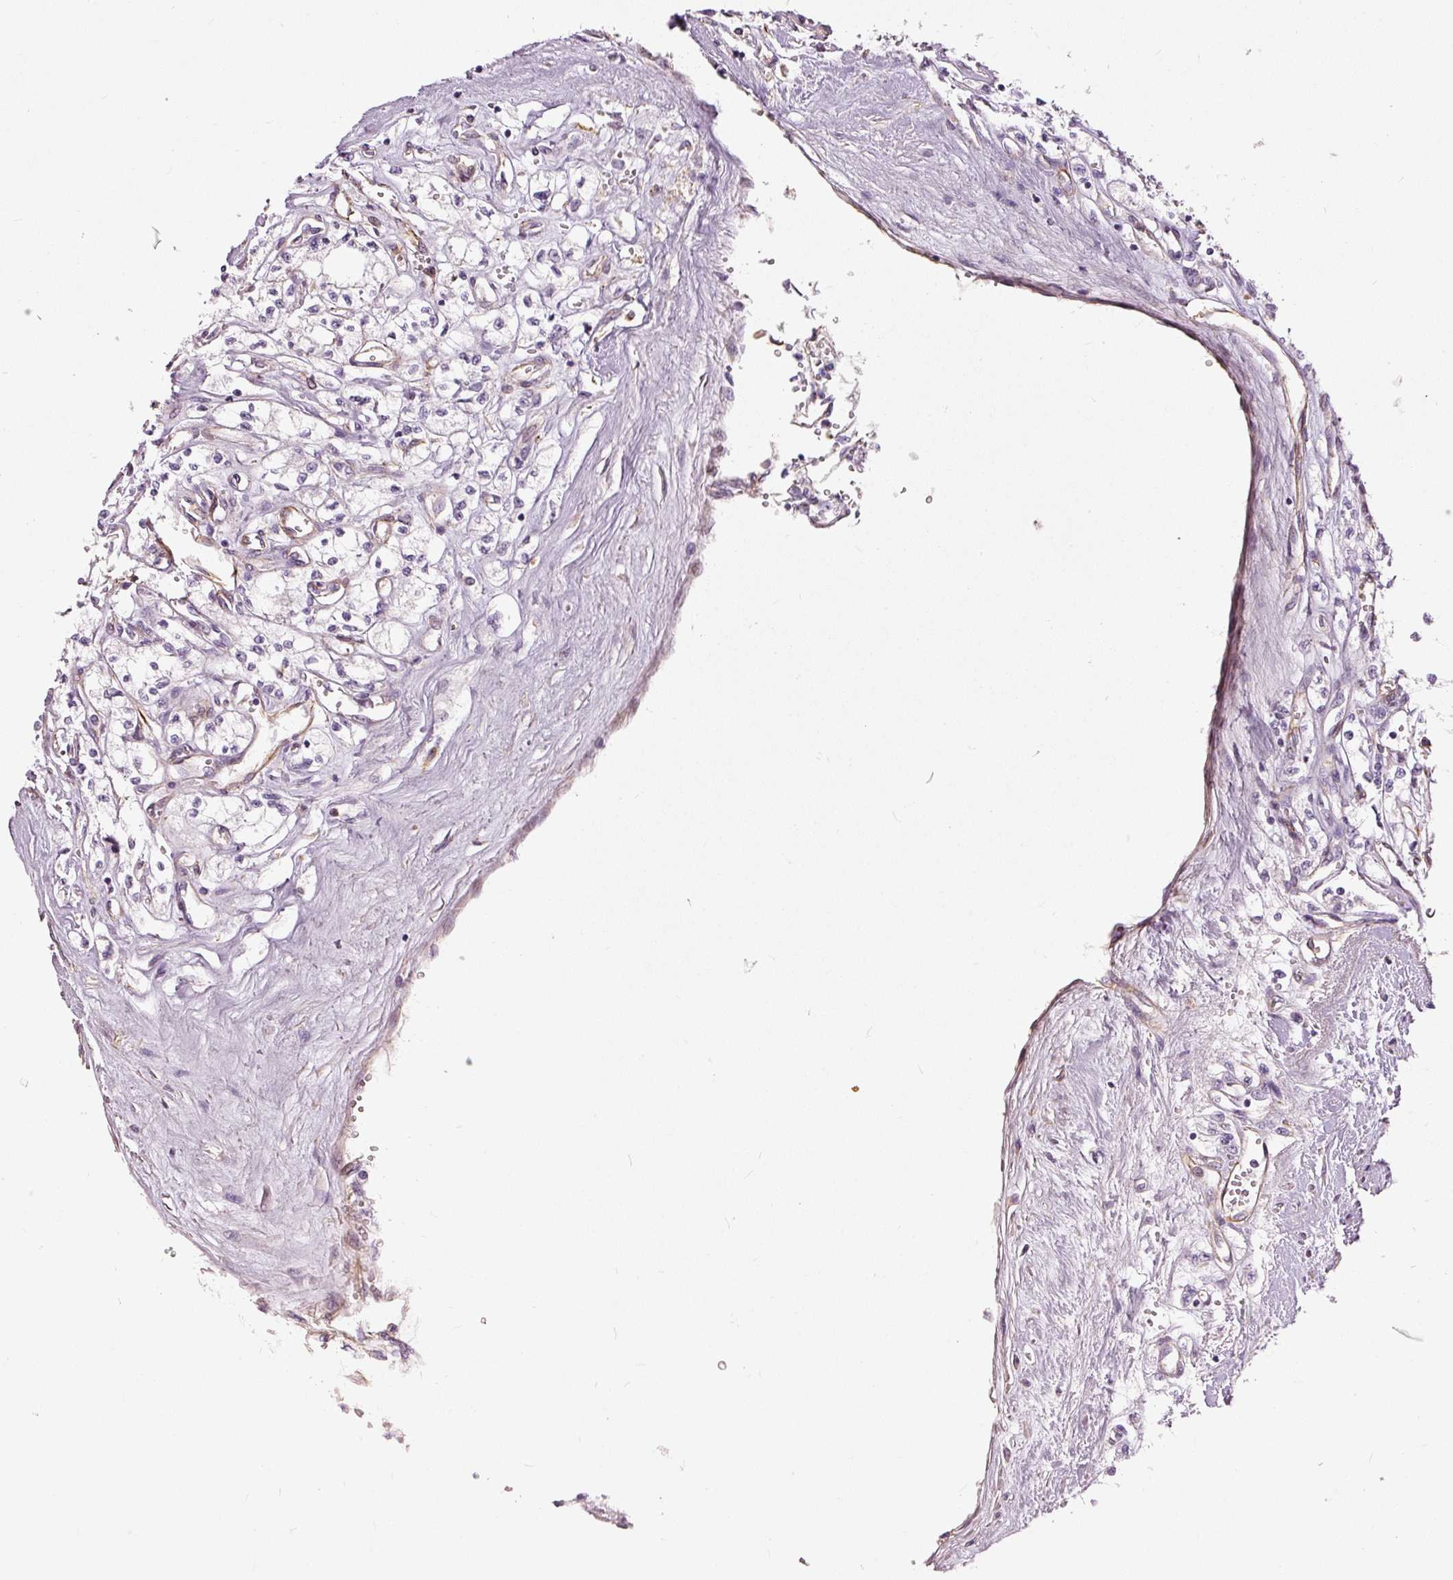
{"staining": {"intensity": "negative", "quantity": "none", "location": "none"}, "tissue": "renal cancer", "cell_type": "Tumor cells", "image_type": "cancer", "snomed": [{"axis": "morphology", "description": "Adenocarcinoma, NOS"}, {"axis": "topography", "description": "Kidney"}], "caption": "An immunohistochemistry (IHC) photomicrograph of renal adenocarcinoma is shown. There is no staining in tumor cells of renal adenocarcinoma. (Stains: DAB immunohistochemistry with hematoxylin counter stain, Microscopy: brightfield microscopy at high magnification).", "gene": "OSR2", "patient": {"sex": "male", "age": 56}}